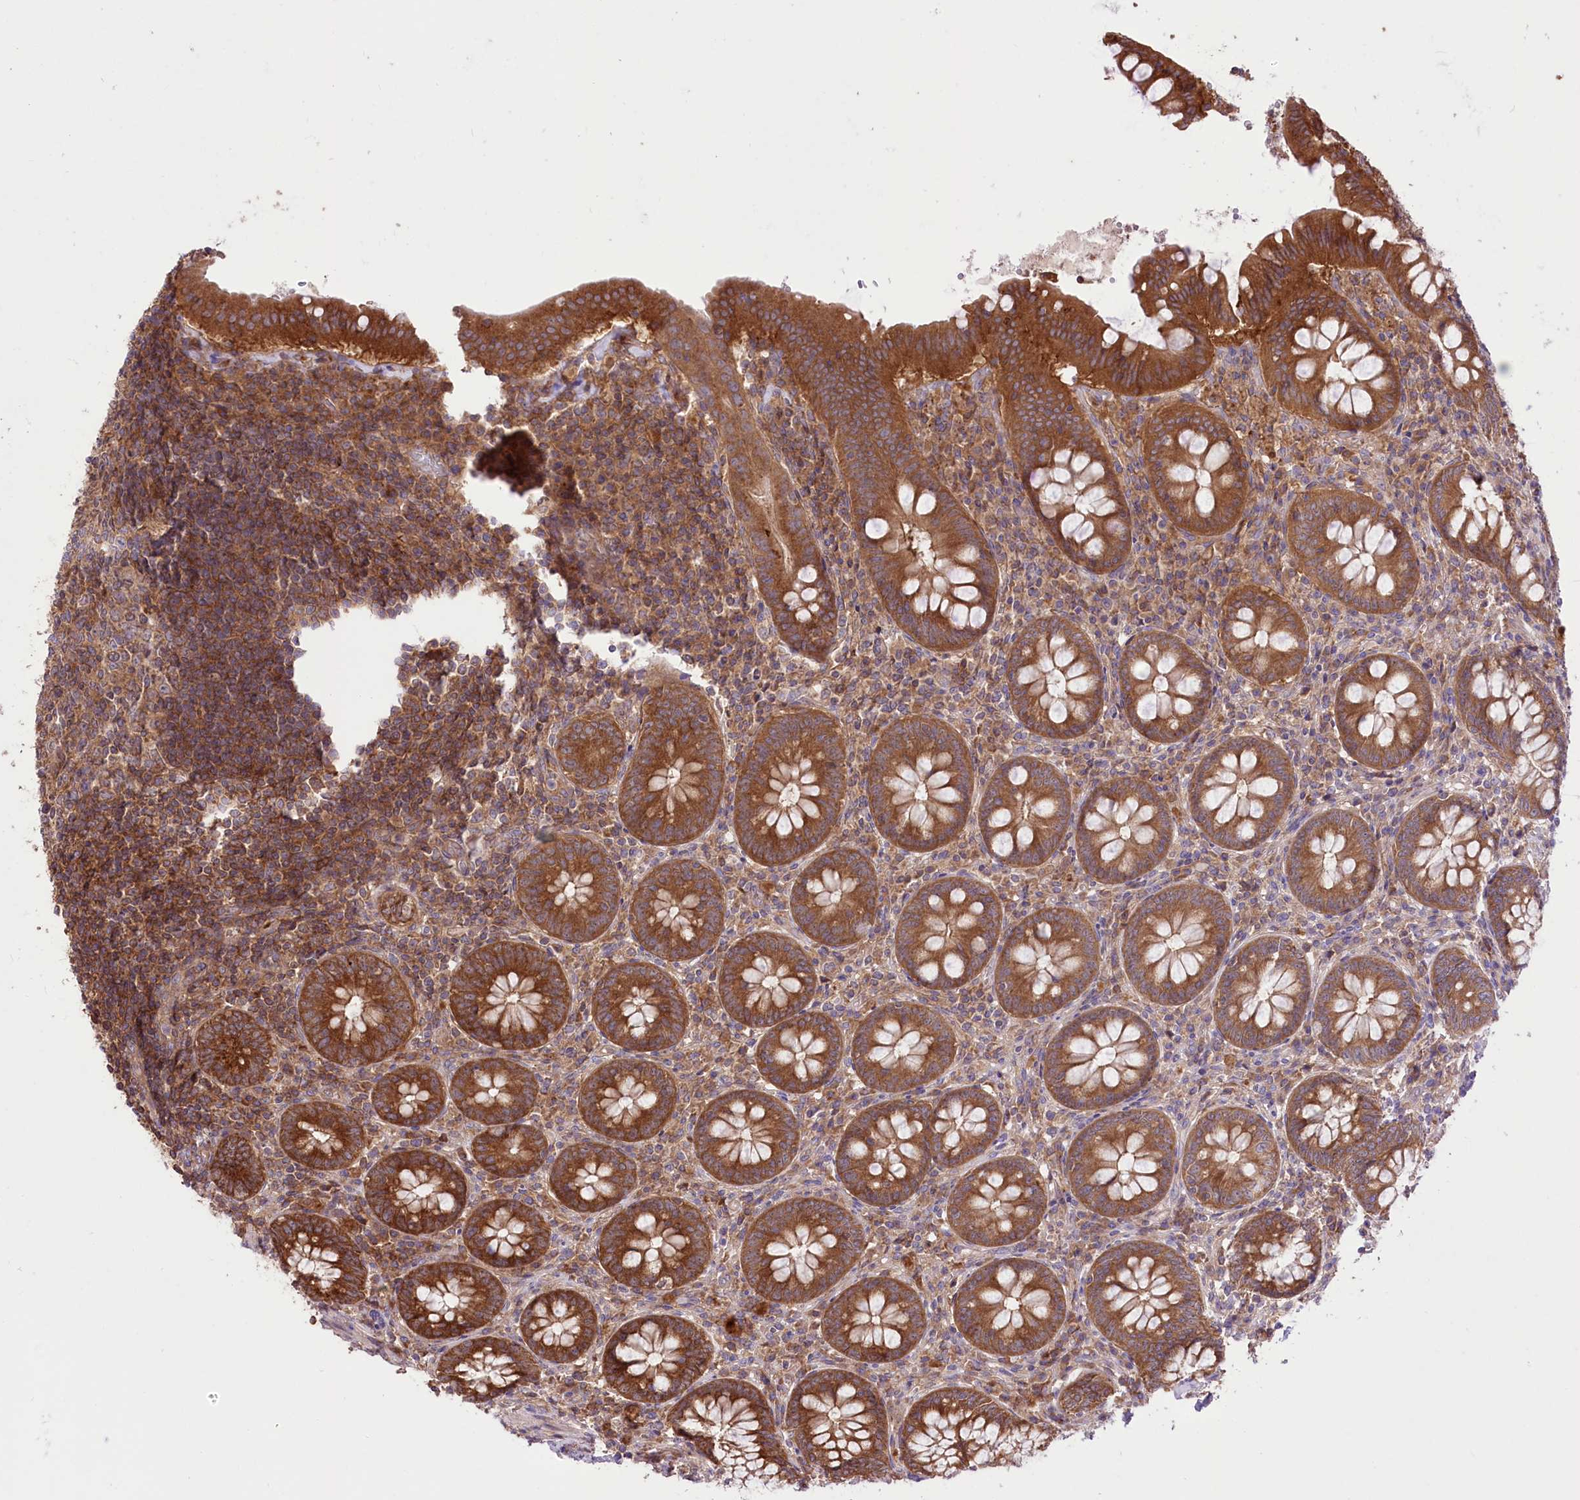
{"staining": {"intensity": "strong", "quantity": ">75%", "location": "cytoplasmic/membranous"}, "tissue": "appendix", "cell_type": "Glandular cells", "image_type": "normal", "snomed": [{"axis": "morphology", "description": "Normal tissue, NOS"}, {"axis": "topography", "description": "Appendix"}], "caption": "This photomicrograph reveals immunohistochemistry staining of unremarkable appendix, with high strong cytoplasmic/membranous positivity in approximately >75% of glandular cells.", "gene": "XYLB", "patient": {"sex": "female", "age": 54}}